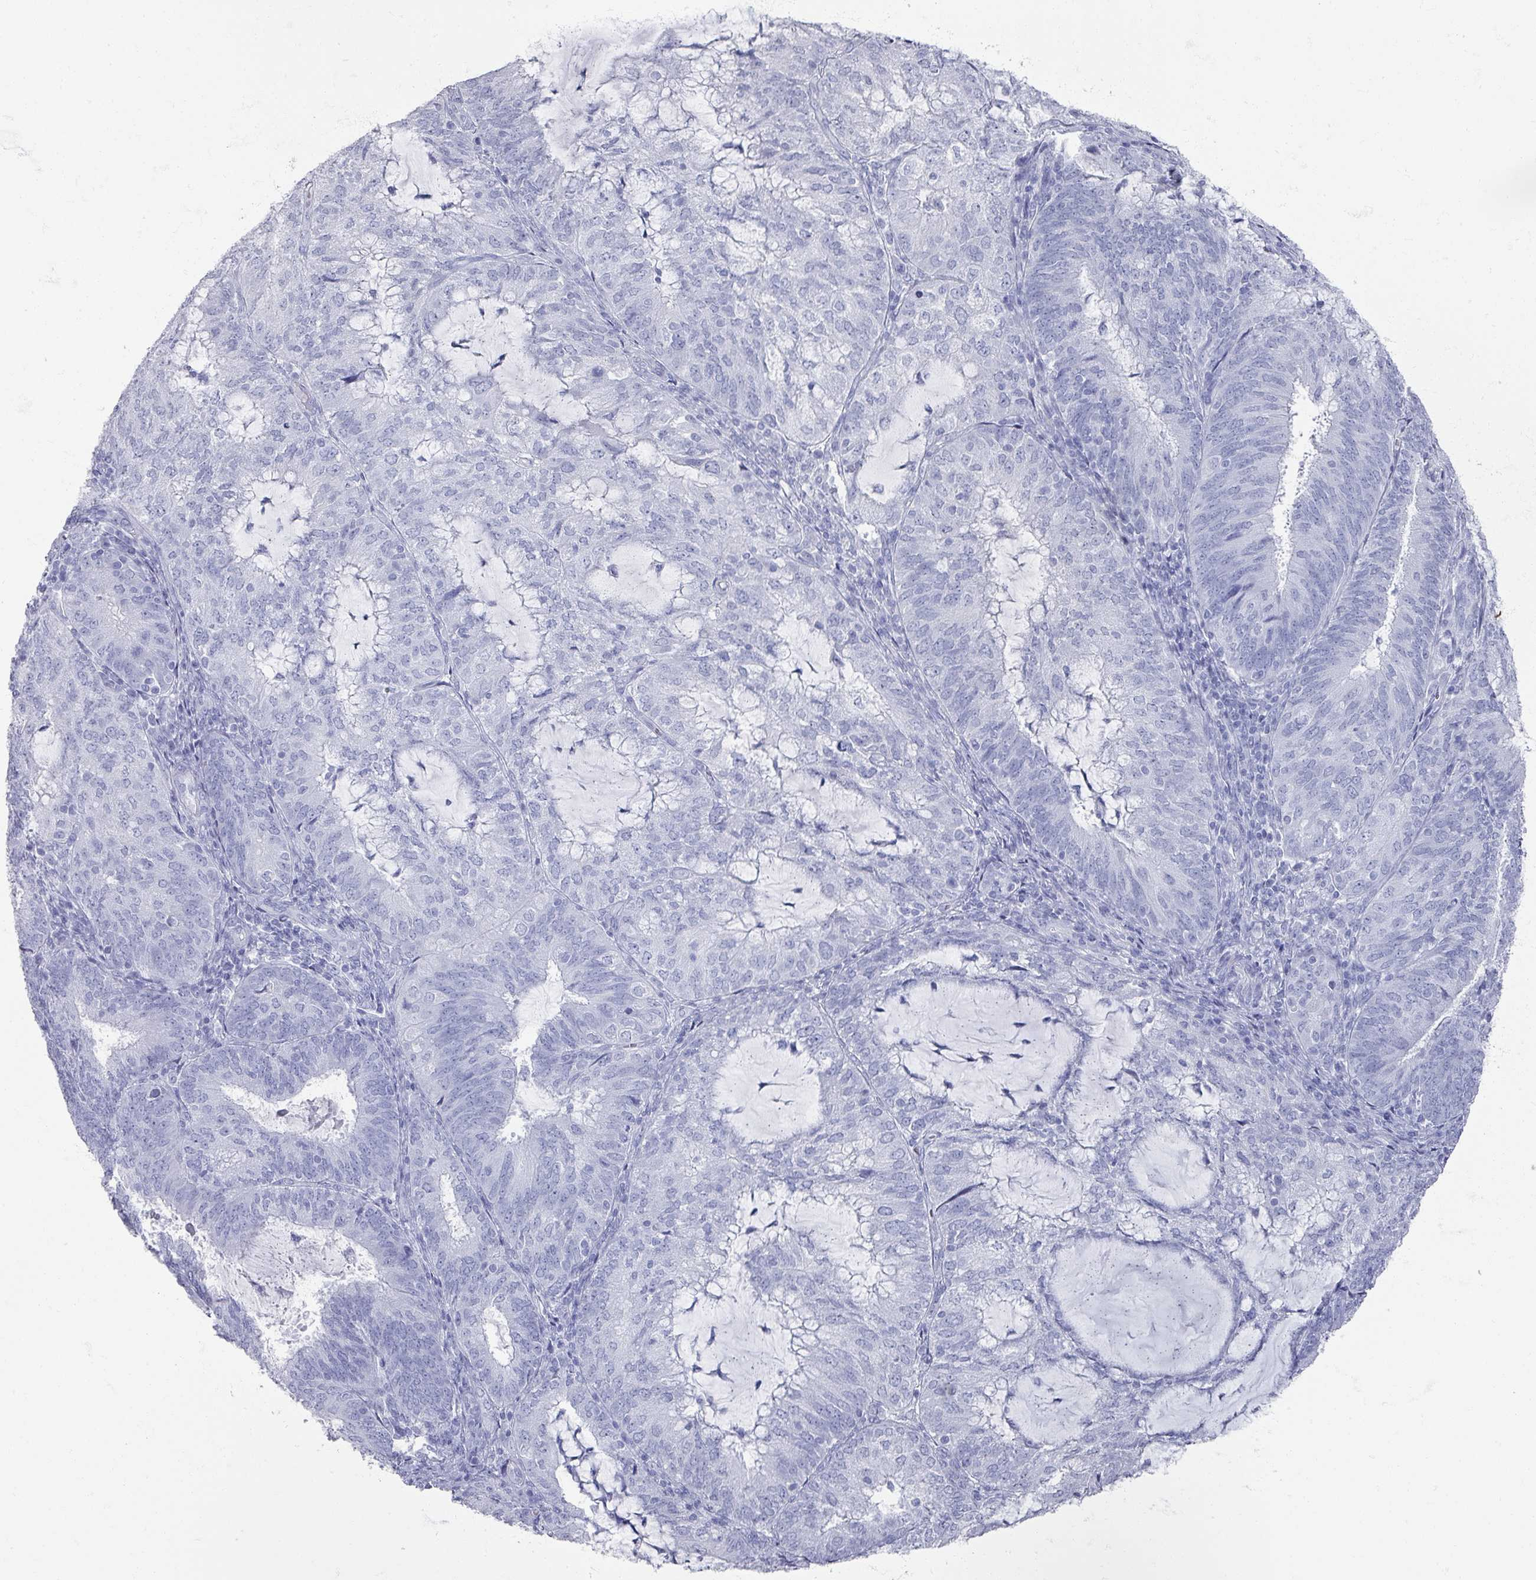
{"staining": {"intensity": "negative", "quantity": "none", "location": "none"}, "tissue": "endometrial cancer", "cell_type": "Tumor cells", "image_type": "cancer", "snomed": [{"axis": "morphology", "description": "Adenocarcinoma, NOS"}, {"axis": "topography", "description": "Endometrium"}], "caption": "IHC photomicrograph of neoplastic tissue: human endometrial adenocarcinoma stained with DAB (3,3'-diaminobenzidine) displays no significant protein expression in tumor cells.", "gene": "OMG", "patient": {"sex": "female", "age": 81}}